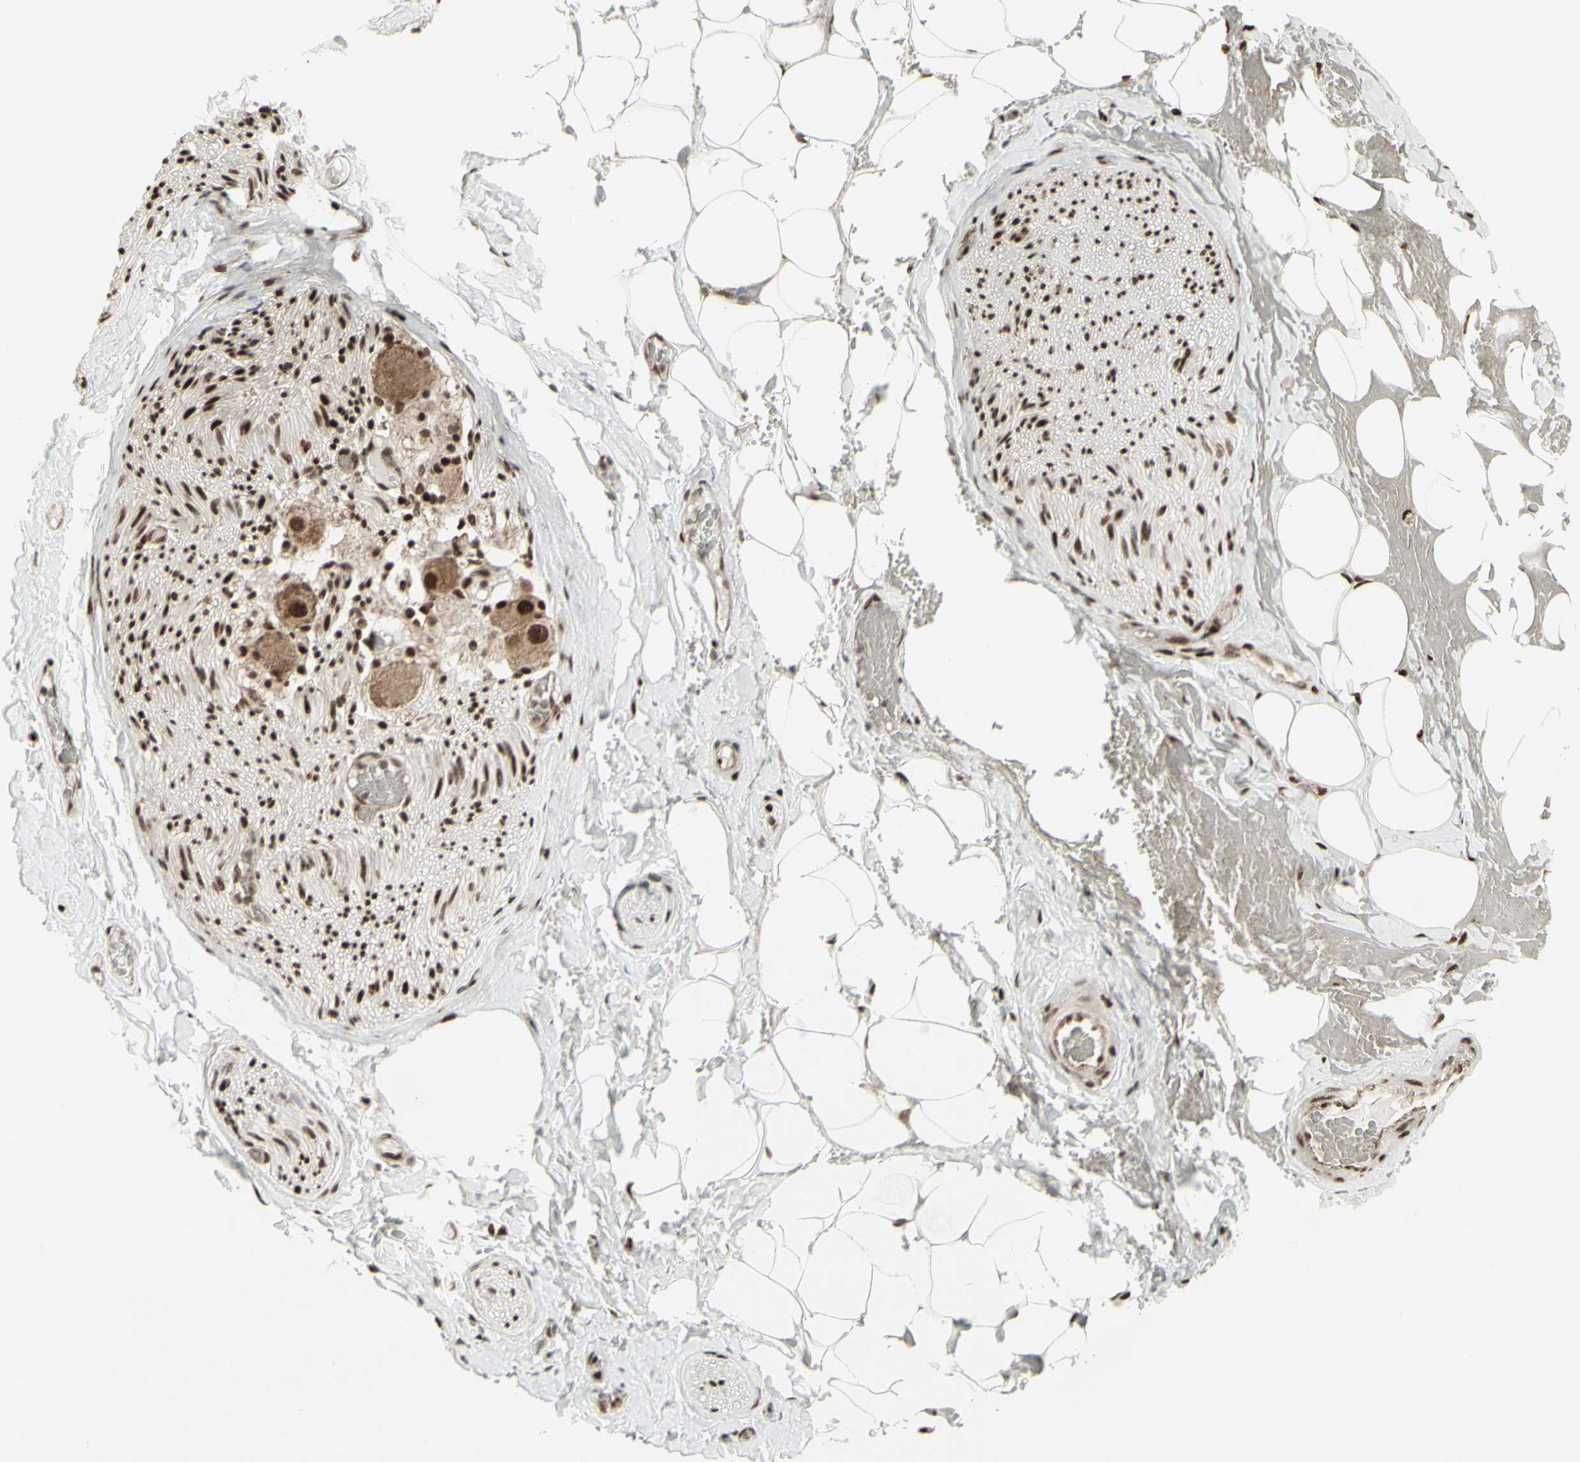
{"staining": {"intensity": "moderate", "quantity": ">75%", "location": "nuclear"}, "tissue": "adipose tissue", "cell_type": "Adipocytes", "image_type": "normal", "snomed": [{"axis": "morphology", "description": "Normal tissue, NOS"}, {"axis": "topography", "description": "Peripheral nerve tissue"}], "caption": "IHC (DAB (3,3'-diaminobenzidine)) staining of normal adipose tissue reveals moderate nuclear protein positivity in about >75% of adipocytes. The protein is stained brown, and the nuclei are stained in blue (DAB IHC with brightfield microscopy, high magnification).", "gene": "CBX1", "patient": {"sex": "male", "age": 70}}